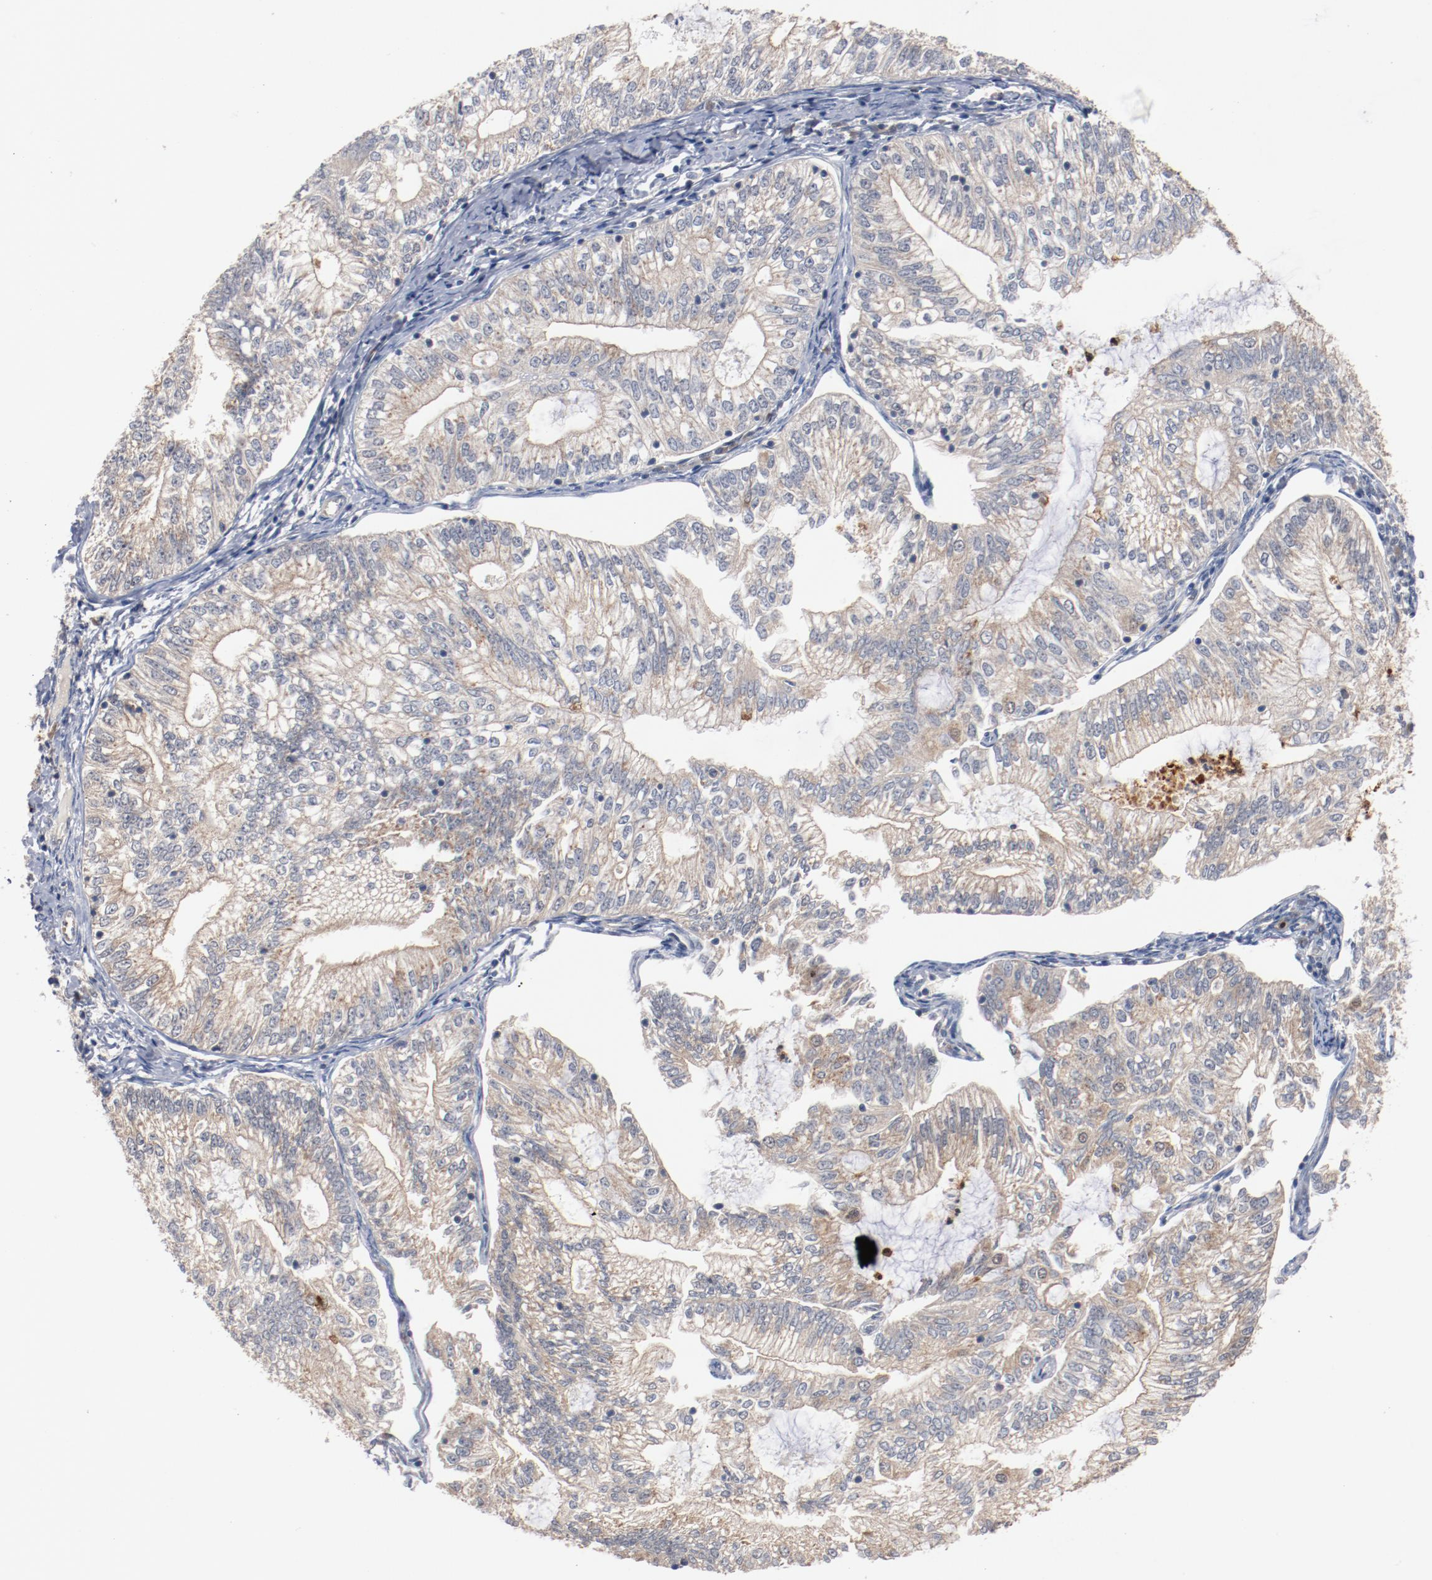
{"staining": {"intensity": "weak", "quantity": ">75%", "location": "cytoplasmic/membranous"}, "tissue": "endometrial cancer", "cell_type": "Tumor cells", "image_type": "cancer", "snomed": [{"axis": "morphology", "description": "Adenocarcinoma, NOS"}, {"axis": "topography", "description": "Endometrium"}], "caption": "A high-resolution micrograph shows immunohistochemistry (IHC) staining of endometrial cancer, which reveals weak cytoplasmic/membranous positivity in about >75% of tumor cells.", "gene": "RNASE11", "patient": {"sex": "female", "age": 69}}